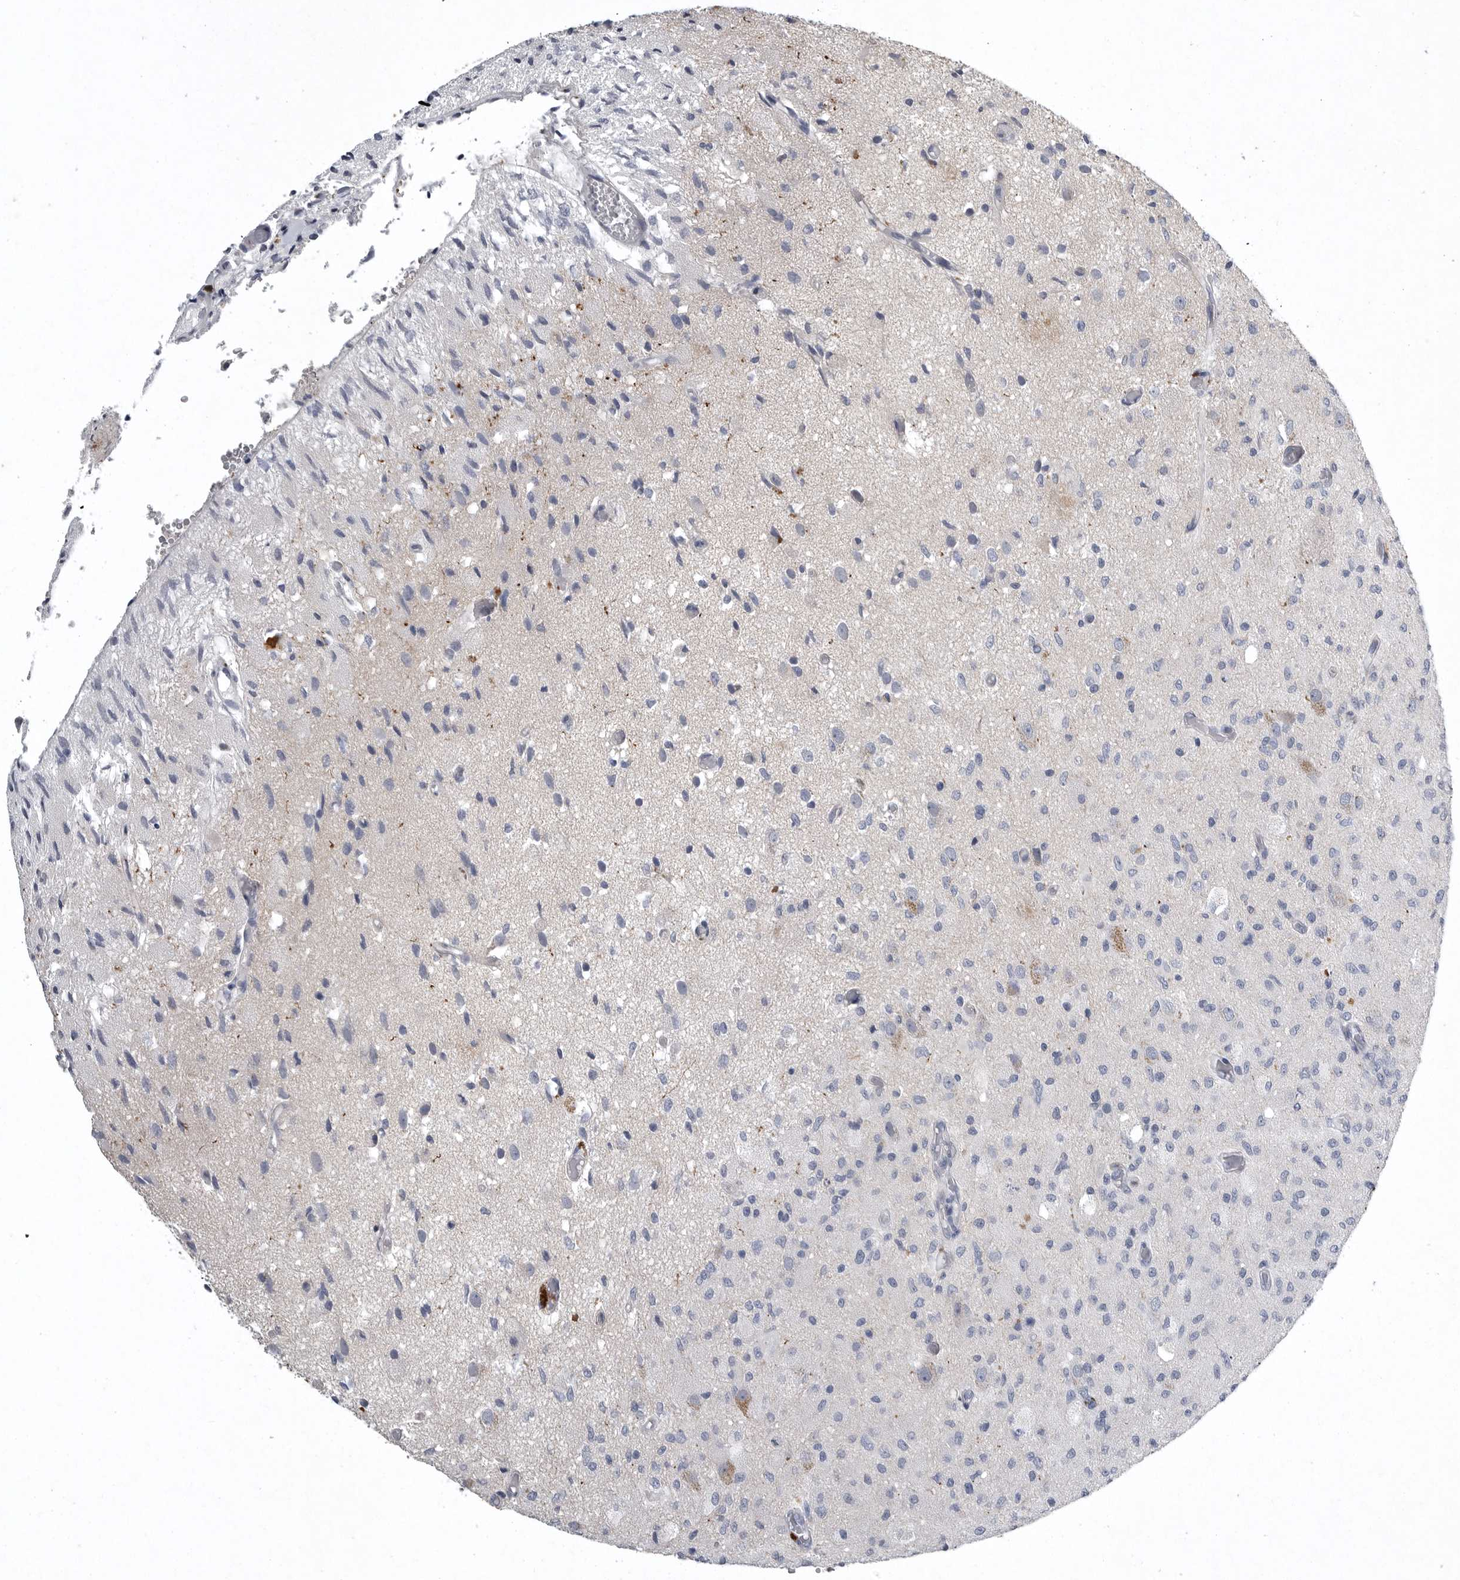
{"staining": {"intensity": "negative", "quantity": "none", "location": "none"}, "tissue": "glioma", "cell_type": "Tumor cells", "image_type": "cancer", "snomed": [{"axis": "morphology", "description": "Normal tissue, NOS"}, {"axis": "morphology", "description": "Glioma, malignant, High grade"}, {"axis": "topography", "description": "Cerebral cortex"}], "caption": "IHC image of malignant glioma (high-grade) stained for a protein (brown), which shows no expression in tumor cells.", "gene": "CRP", "patient": {"sex": "male", "age": 77}}